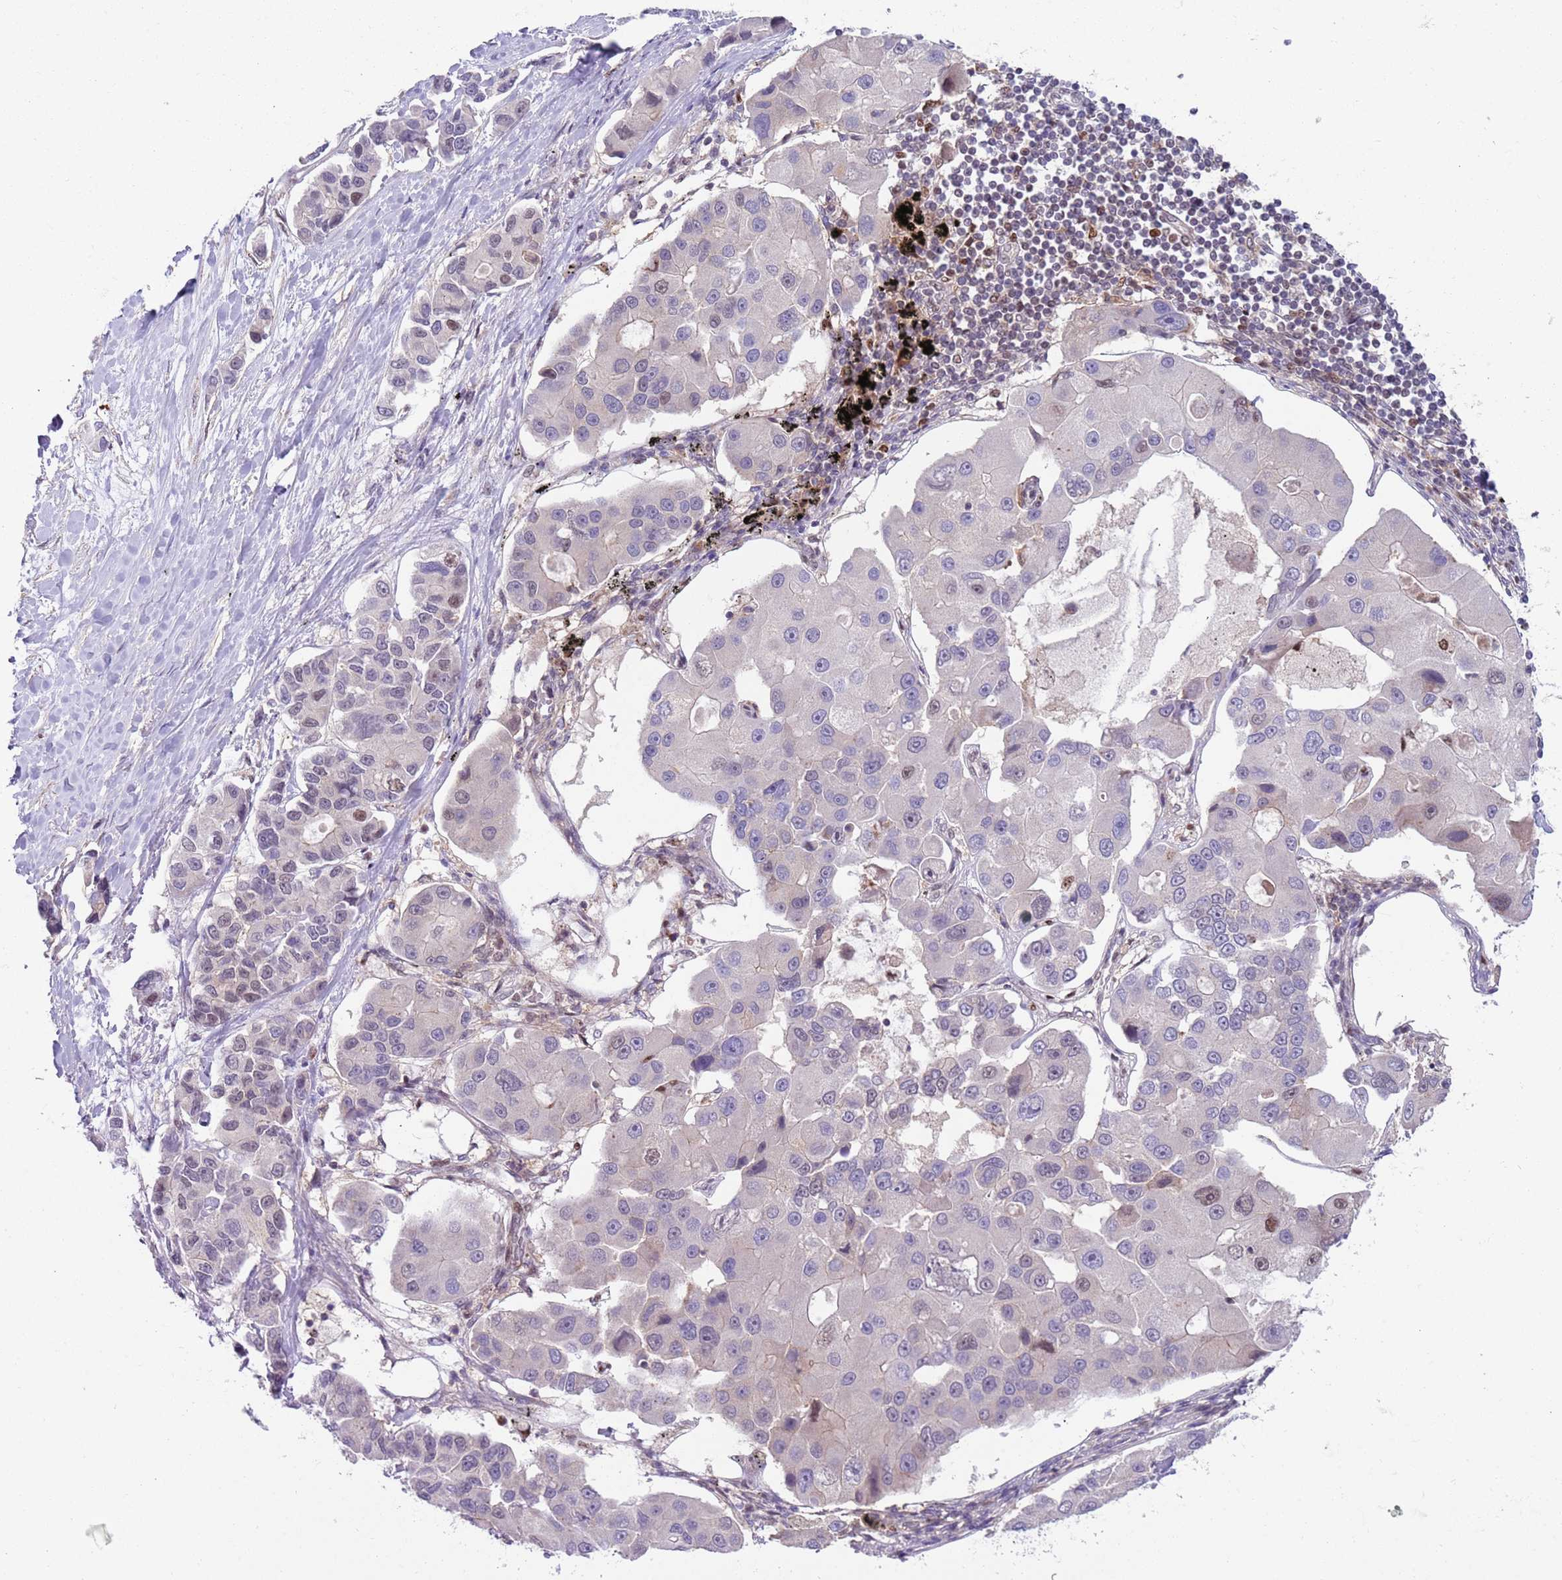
{"staining": {"intensity": "negative", "quantity": "none", "location": "none"}, "tissue": "lung cancer", "cell_type": "Tumor cells", "image_type": "cancer", "snomed": [{"axis": "morphology", "description": "Adenocarcinoma, NOS"}, {"axis": "topography", "description": "Lung"}], "caption": "This is an immunohistochemistry photomicrograph of lung cancer. There is no expression in tumor cells.", "gene": "RMND5B", "patient": {"sex": "female", "age": 54}}